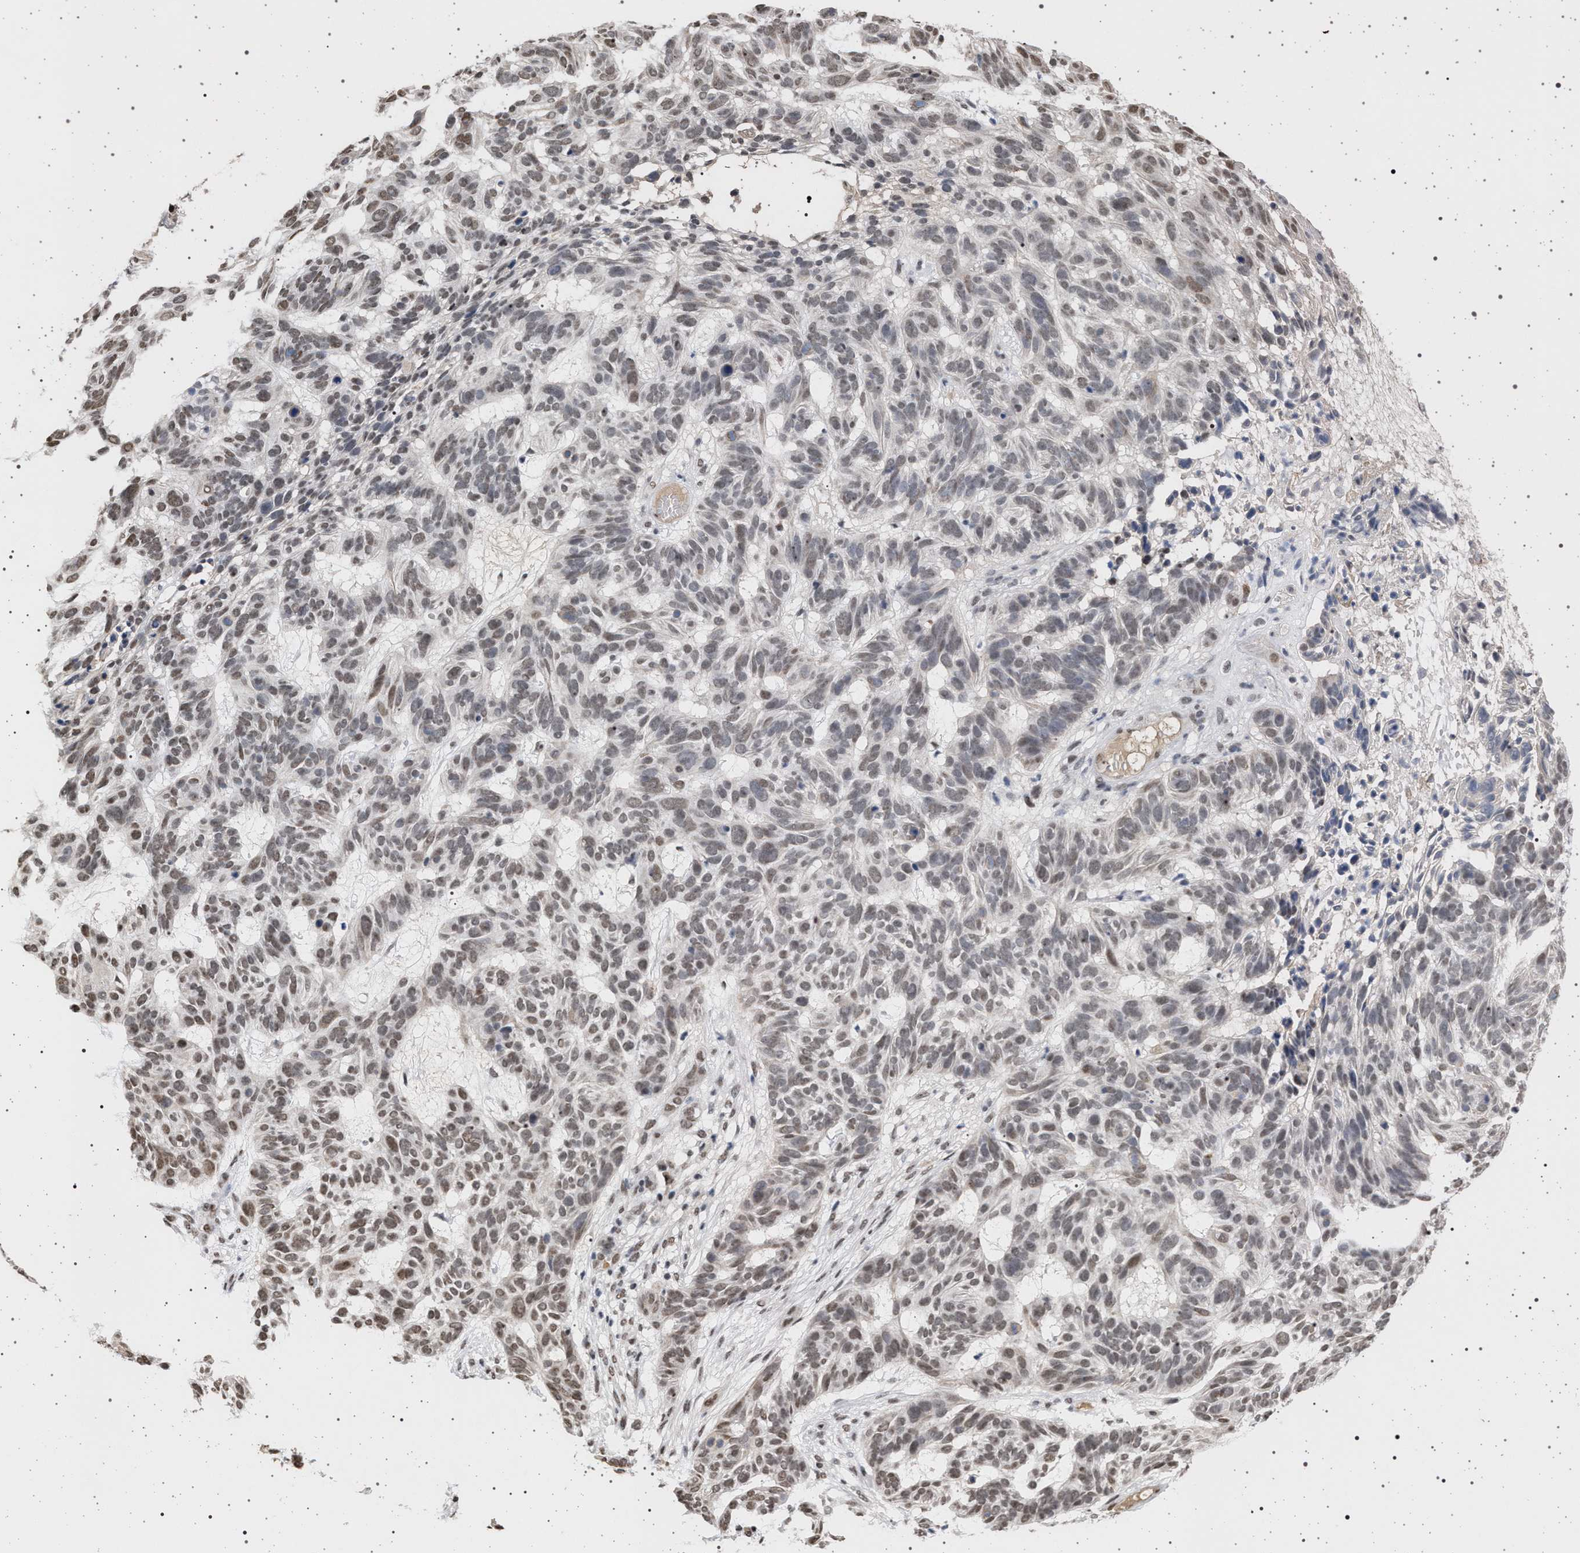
{"staining": {"intensity": "moderate", "quantity": "25%-75%", "location": "nuclear"}, "tissue": "skin cancer", "cell_type": "Tumor cells", "image_type": "cancer", "snomed": [{"axis": "morphology", "description": "Basal cell carcinoma"}, {"axis": "topography", "description": "Skin"}], "caption": "Immunohistochemical staining of human basal cell carcinoma (skin) reveals medium levels of moderate nuclear protein expression in approximately 25%-75% of tumor cells.", "gene": "PHF12", "patient": {"sex": "male", "age": 85}}